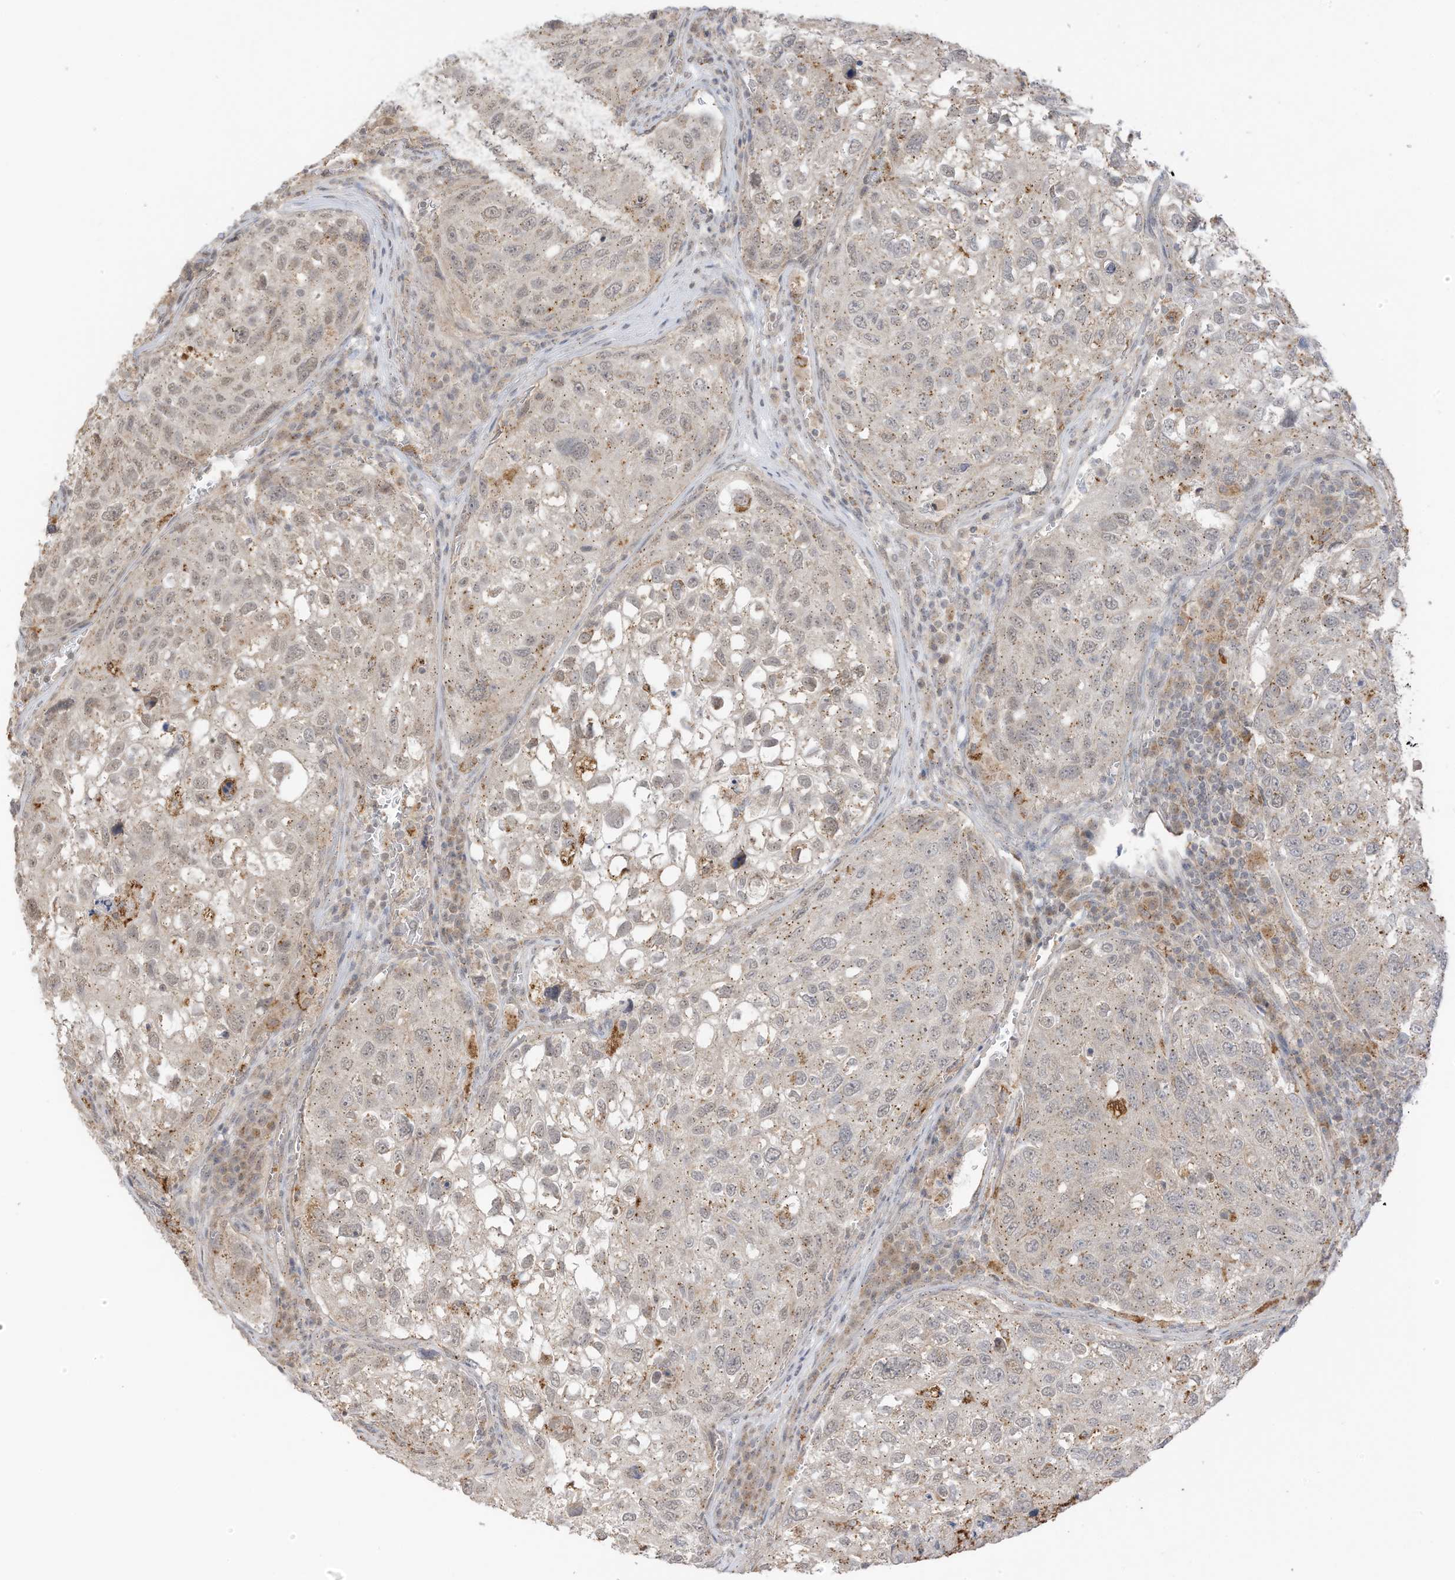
{"staining": {"intensity": "weak", "quantity": ">75%", "location": "cytoplasmic/membranous"}, "tissue": "urothelial cancer", "cell_type": "Tumor cells", "image_type": "cancer", "snomed": [{"axis": "morphology", "description": "Urothelial carcinoma, High grade"}, {"axis": "topography", "description": "Lymph node"}, {"axis": "topography", "description": "Urinary bladder"}], "caption": "Weak cytoplasmic/membranous protein staining is appreciated in about >75% of tumor cells in urothelial cancer.", "gene": "N4BP3", "patient": {"sex": "male", "age": 51}}